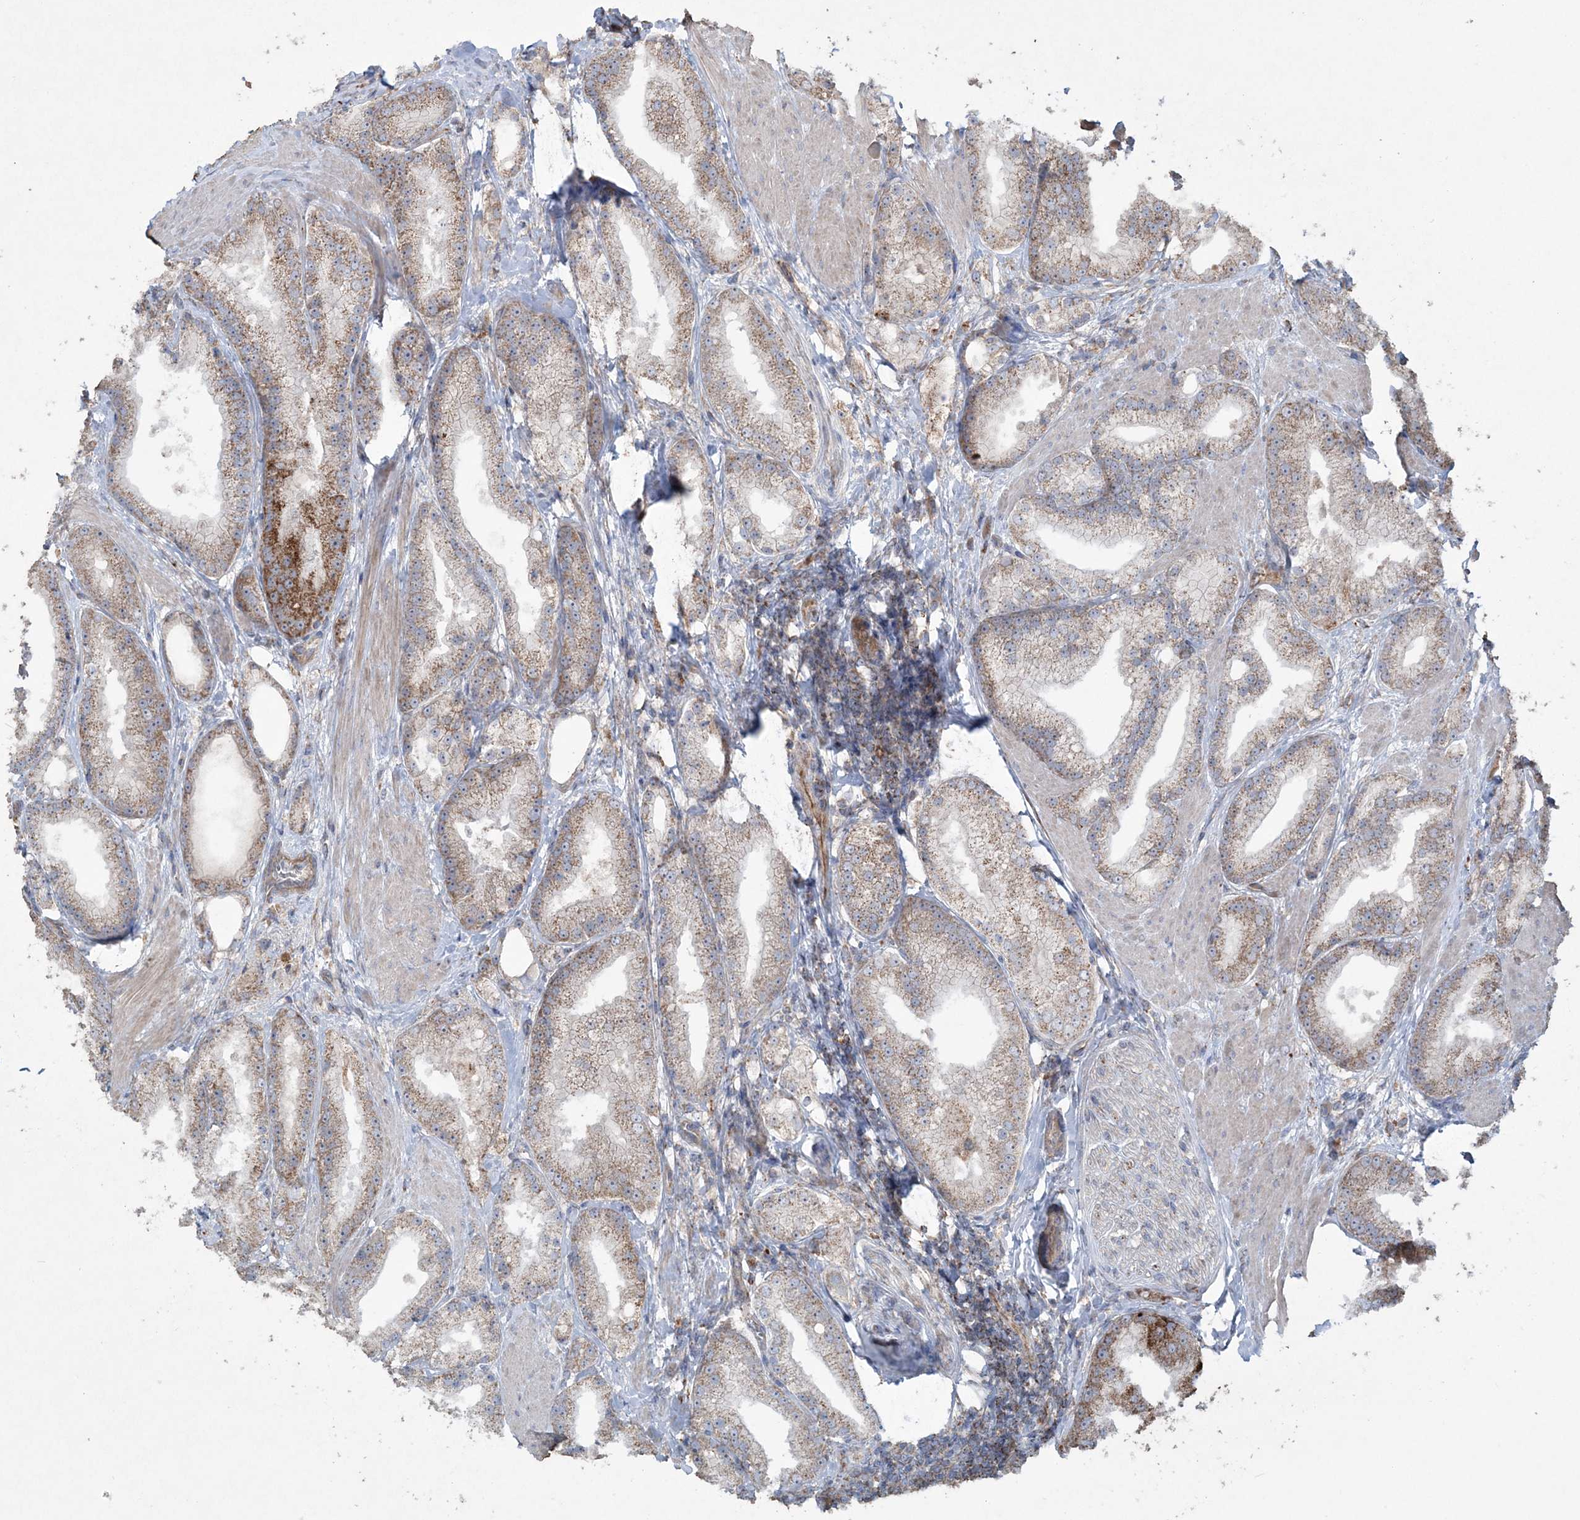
{"staining": {"intensity": "moderate", "quantity": ">75%", "location": "cytoplasmic/membranous"}, "tissue": "prostate cancer", "cell_type": "Tumor cells", "image_type": "cancer", "snomed": [{"axis": "morphology", "description": "Adenocarcinoma, Low grade"}, {"axis": "topography", "description": "Prostate"}], "caption": "Prostate cancer stained with a protein marker demonstrates moderate staining in tumor cells.", "gene": "TTC7A", "patient": {"sex": "male", "age": 67}}